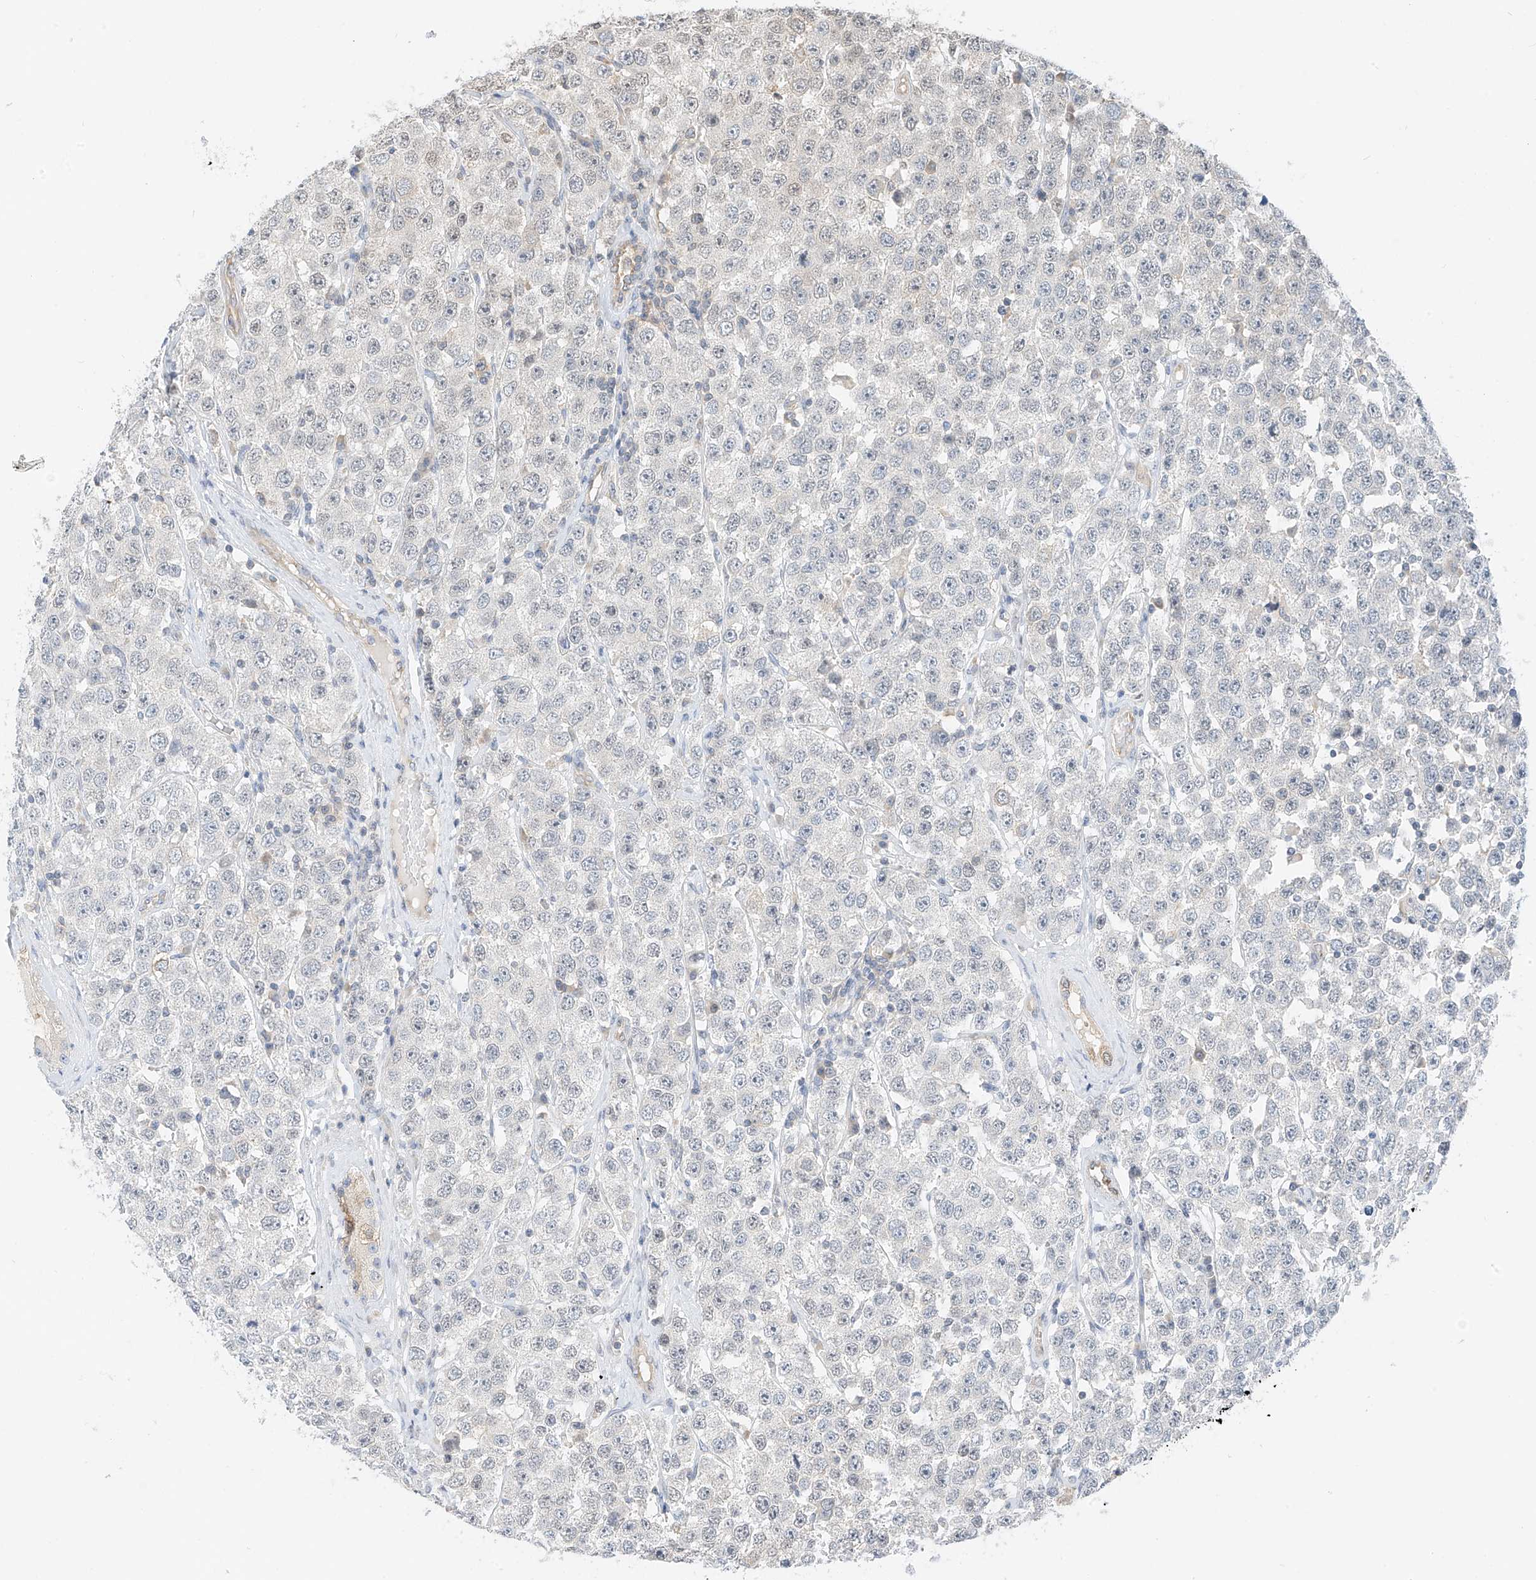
{"staining": {"intensity": "negative", "quantity": "none", "location": "none"}, "tissue": "testis cancer", "cell_type": "Tumor cells", "image_type": "cancer", "snomed": [{"axis": "morphology", "description": "Seminoma, NOS"}, {"axis": "topography", "description": "Testis"}], "caption": "IHC micrograph of neoplastic tissue: human testis cancer stained with DAB shows no significant protein positivity in tumor cells. (DAB (3,3'-diaminobenzidine) immunohistochemistry (IHC) with hematoxylin counter stain).", "gene": "PPA2", "patient": {"sex": "male", "age": 28}}